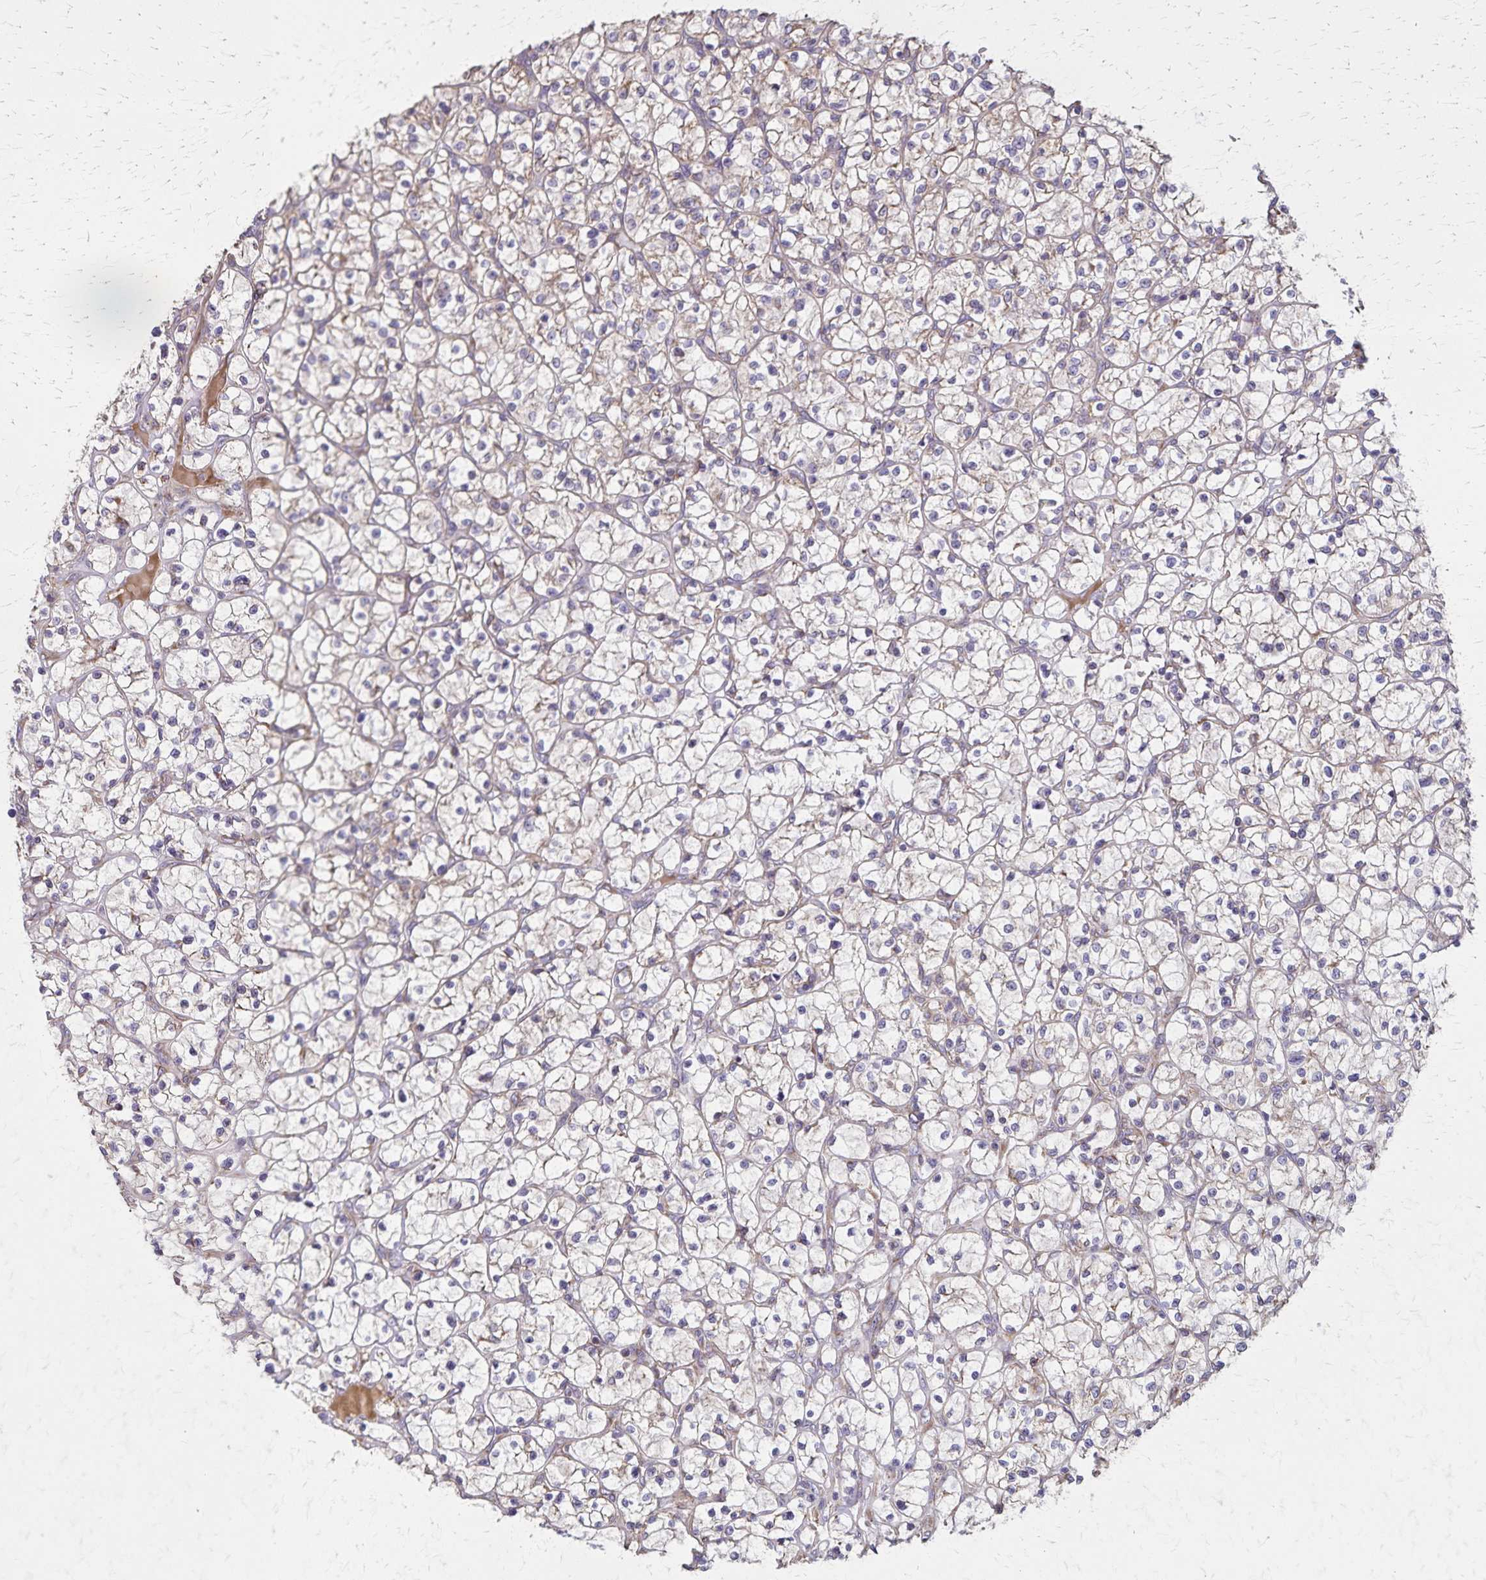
{"staining": {"intensity": "negative", "quantity": "none", "location": "none"}, "tissue": "renal cancer", "cell_type": "Tumor cells", "image_type": "cancer", "snomed": [{"axis": "morphology", "description": "Adenocarcinoma, NOS"}, {"axis": "topography", "description": "Kidney"}], "caption": "Micrograph shows no protein staining in tumor cells of renal adenocarcinoma tissue. (DAB immunohistochemistry (IHC) with hematoxylin counter stain).", "gene": "RNF10", "patient": {"sex": "female", "age": 64}}